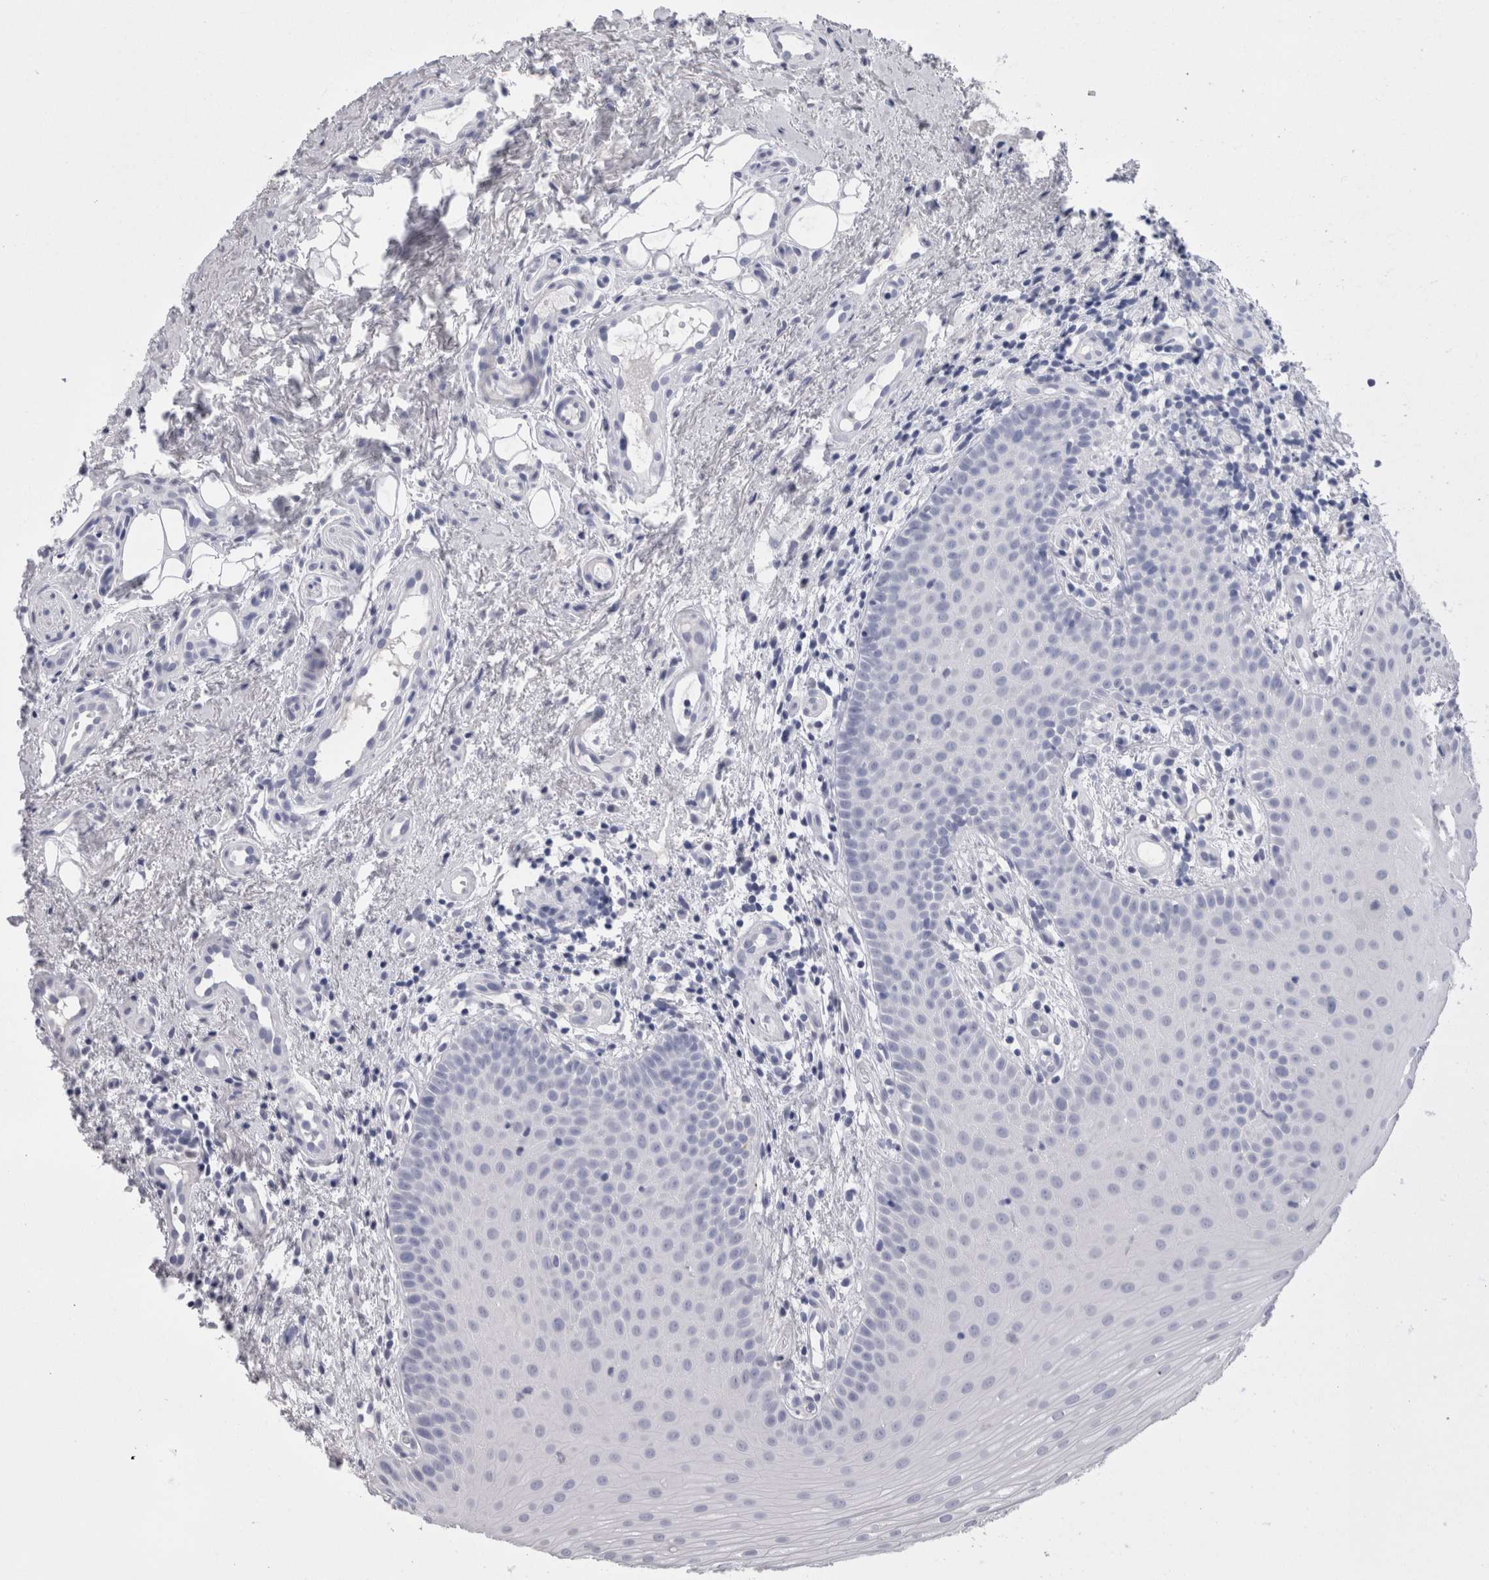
{"staining": {"intensity": "negative", "quantity": "none", "location": "none"}, "tissue": "oral mucosa", "cell_type": "Squamous epithelial cells", "image_type": "normal", "snomed": [{"axis": "morphology", "description": "Normal tissue, NOS"}, {"axis": "topography", "description": "Oral tissue"}], "caption": "This is an immunohistochemistry histopathology image of unremarkable human oral mucosa. There is no staining in squamous epithelial cells.", "gene": "CA8", "patient": {"sex": "male", "age": 60}}